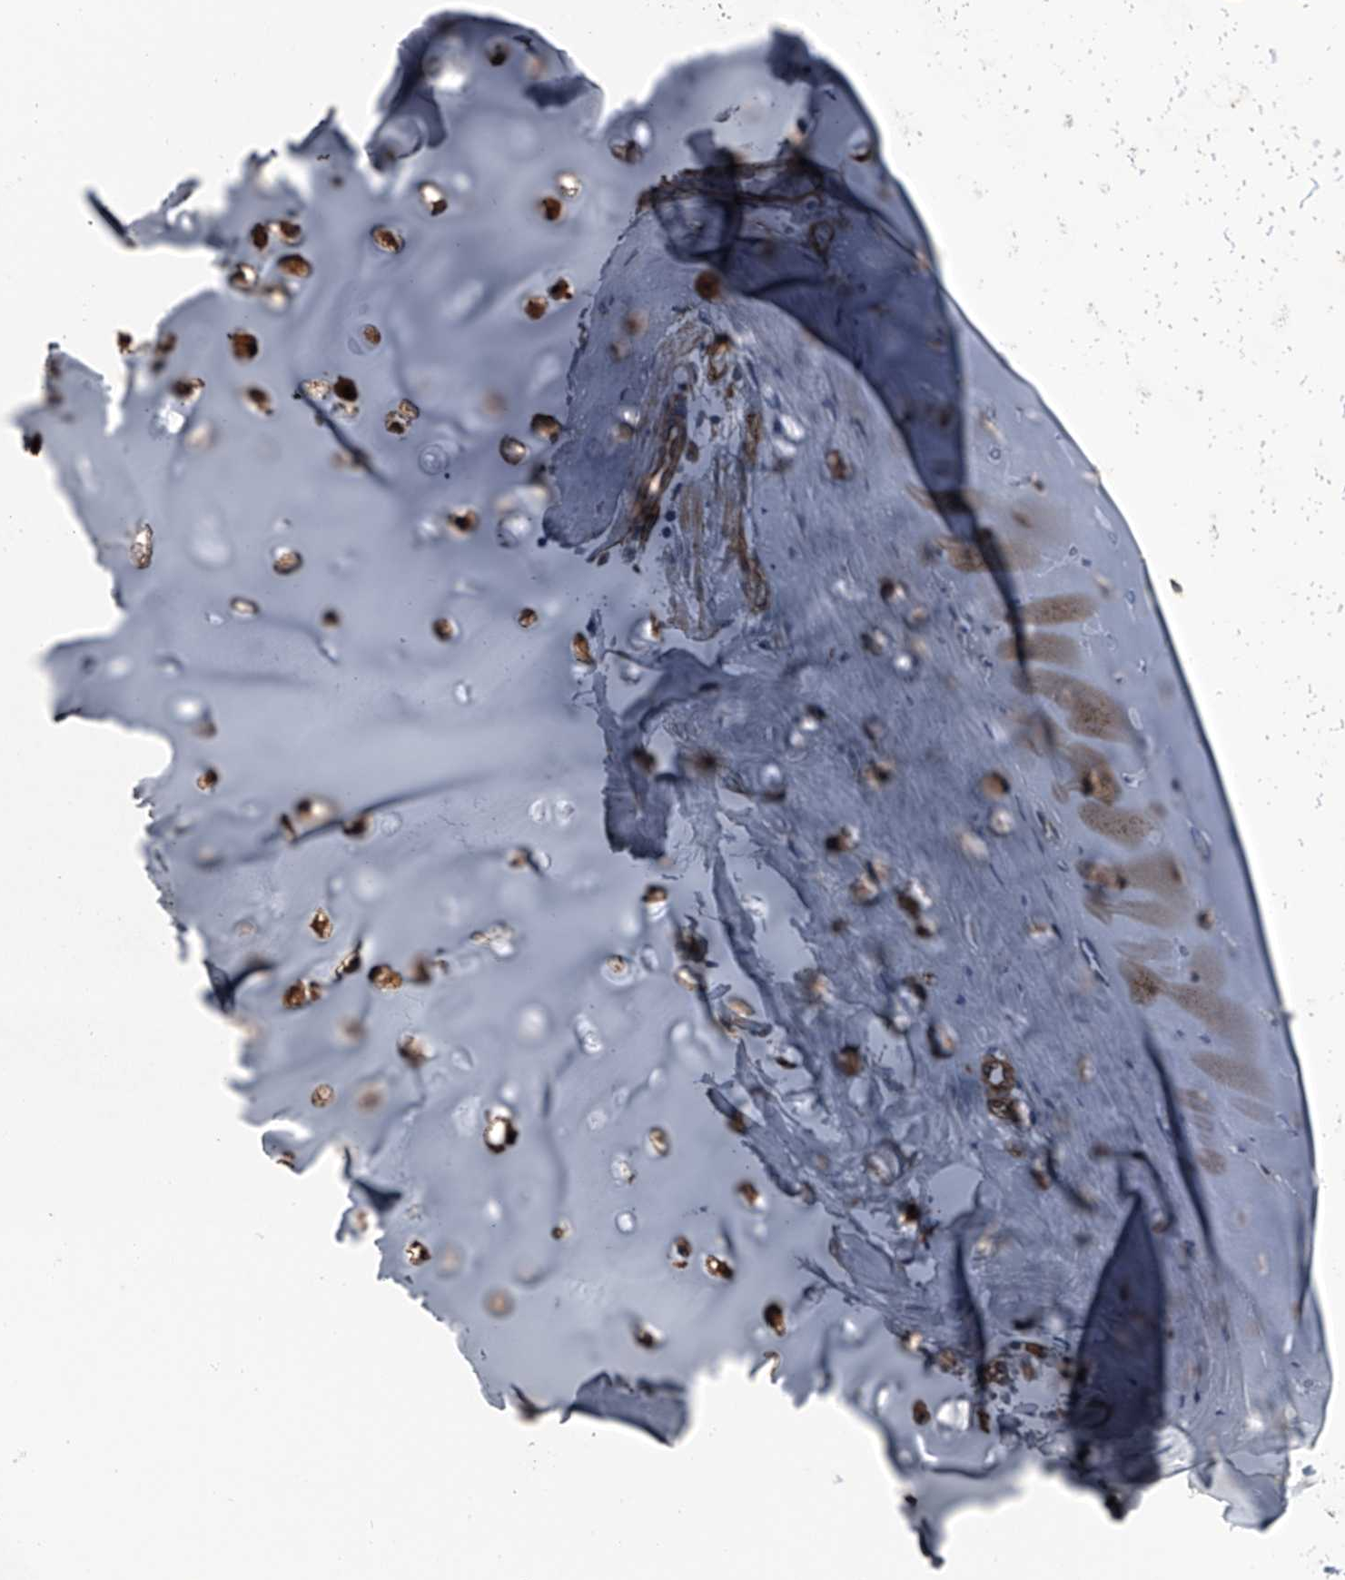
{"staining": {"intensity": "strong", "quantity": ">75%", "location": "cytoplasmic/membranous"}, "tissue": "adipose tissue", "cell_type": "Adipocytes", "image_type": "normal", "snomed": [{"axis": "morphology", "description": "Normal tissue, NOS"}, {"axis": "morphology", "description": "Basal cell carcinoma"}, {"axis": "topography", "description": "Cartilage tissue"}, {"axis": "topography", "description": "Nasopharynx"}, {"axis": "topography", "description": "Oral tissue"}], "caption": "Adipocytes reveal strong cytoplasmic/membranous expression in about >75% of cells in normal adipose tissue.", "gene": "LDLRAD2", "patient": {"sex": "female", "age": 77}}